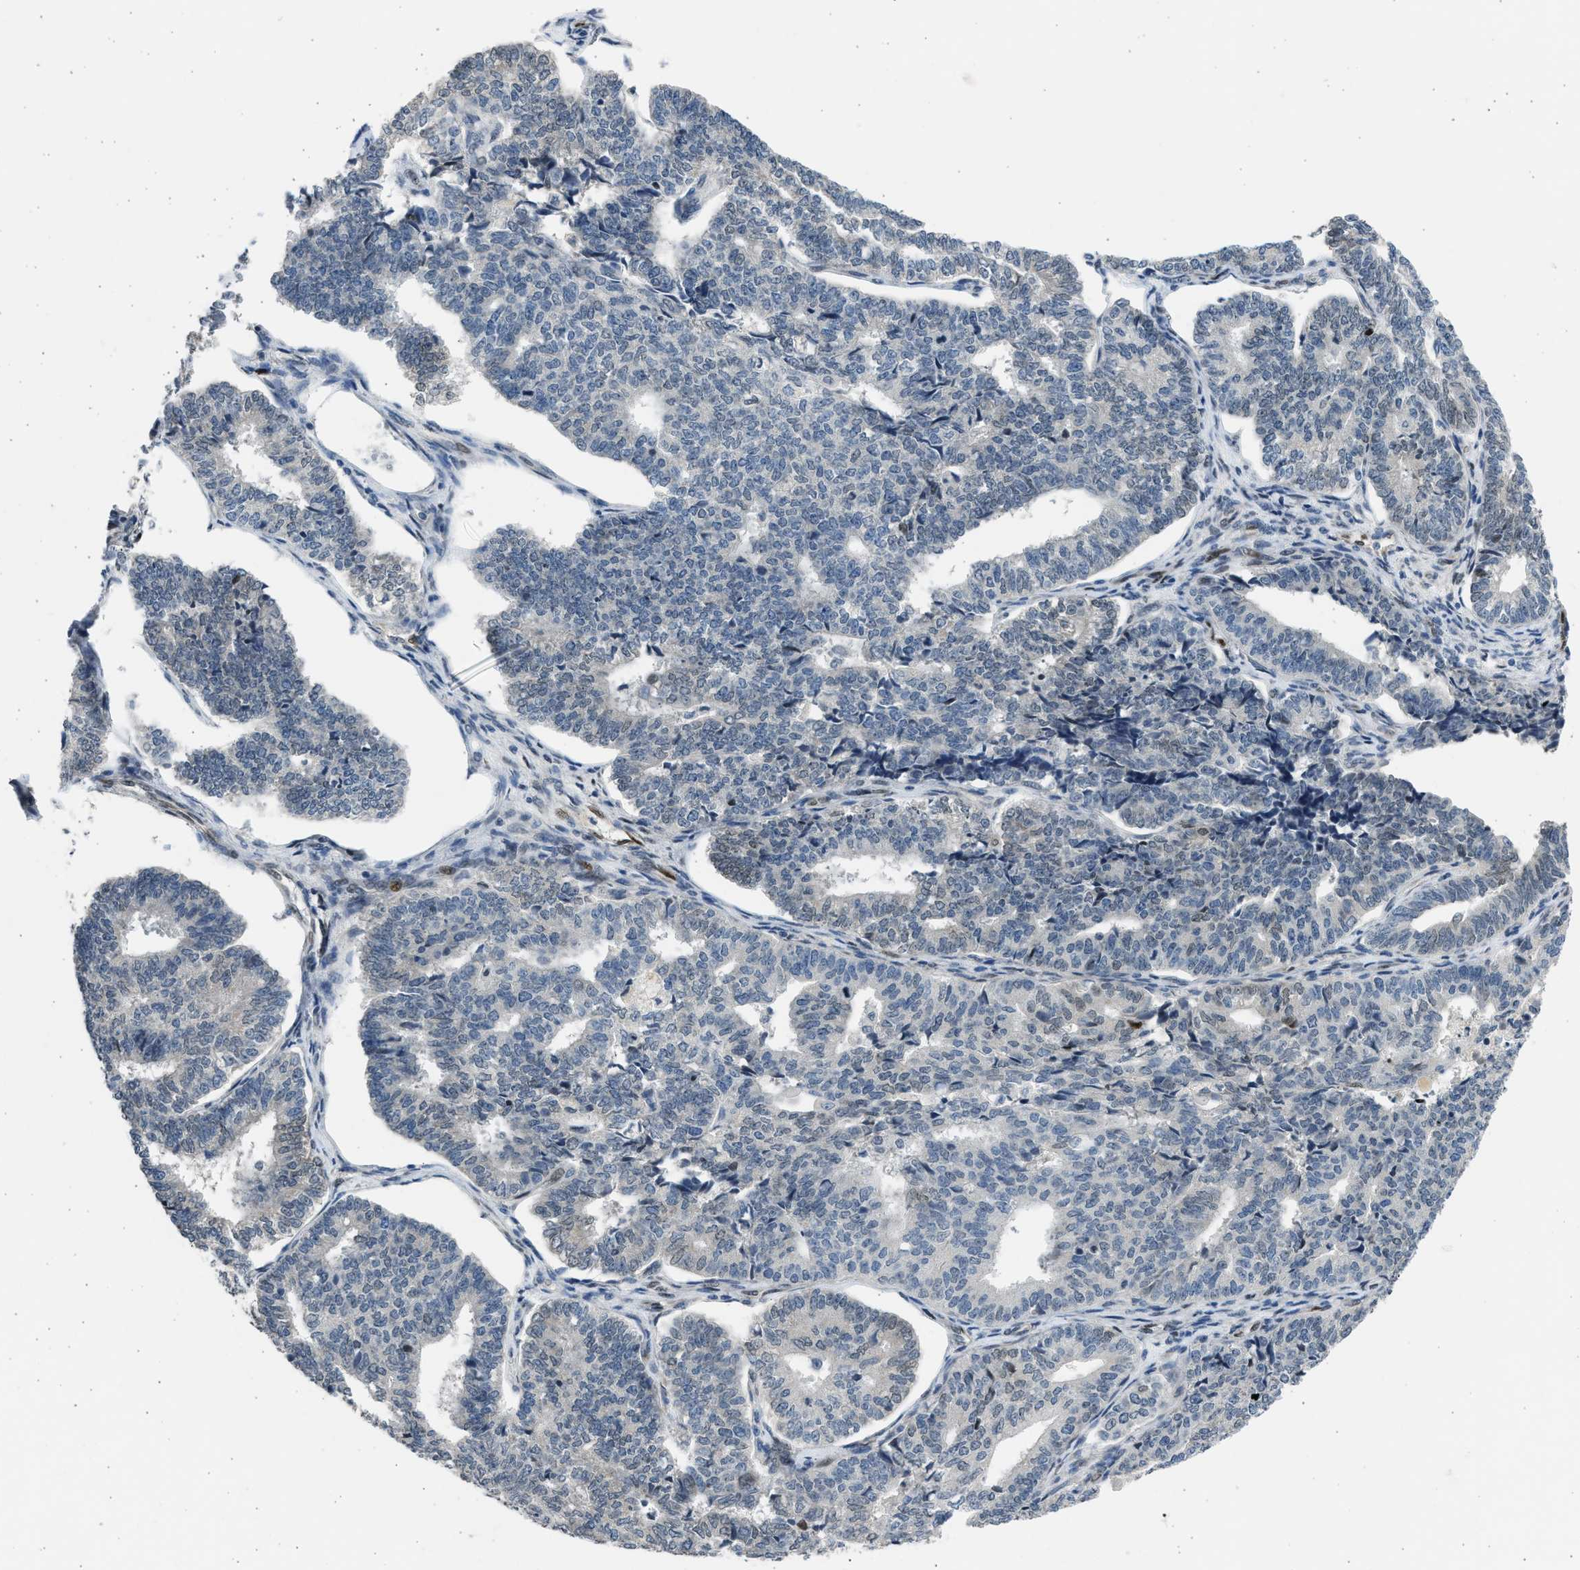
{"staining": {"intensity": "moderate", "quantity": "<25%", "location": "nuclear"}, "tissue": "endometrial cancer", "cell_type": "Tumor cells", "image_type": "cancer", "snomed": [{"axis": "morphology", "description": "Adenocarcinoma, NOS"}, {"axis": "topography", "description": "Endometrium"}], "caption": "DAB (3,3'-diaminobenzidine) immunohistochemical staining of human endometrial cancer demonstrates moderate nuclear protein expression in approximately <25% of tumor cells. The staining was performed using DAB, with brown indicating positive protein expression. Nuclei are stained blue with hematoxylin.", "gene": "HMGN3", "patient": {"sex": "female", "age": 70}}